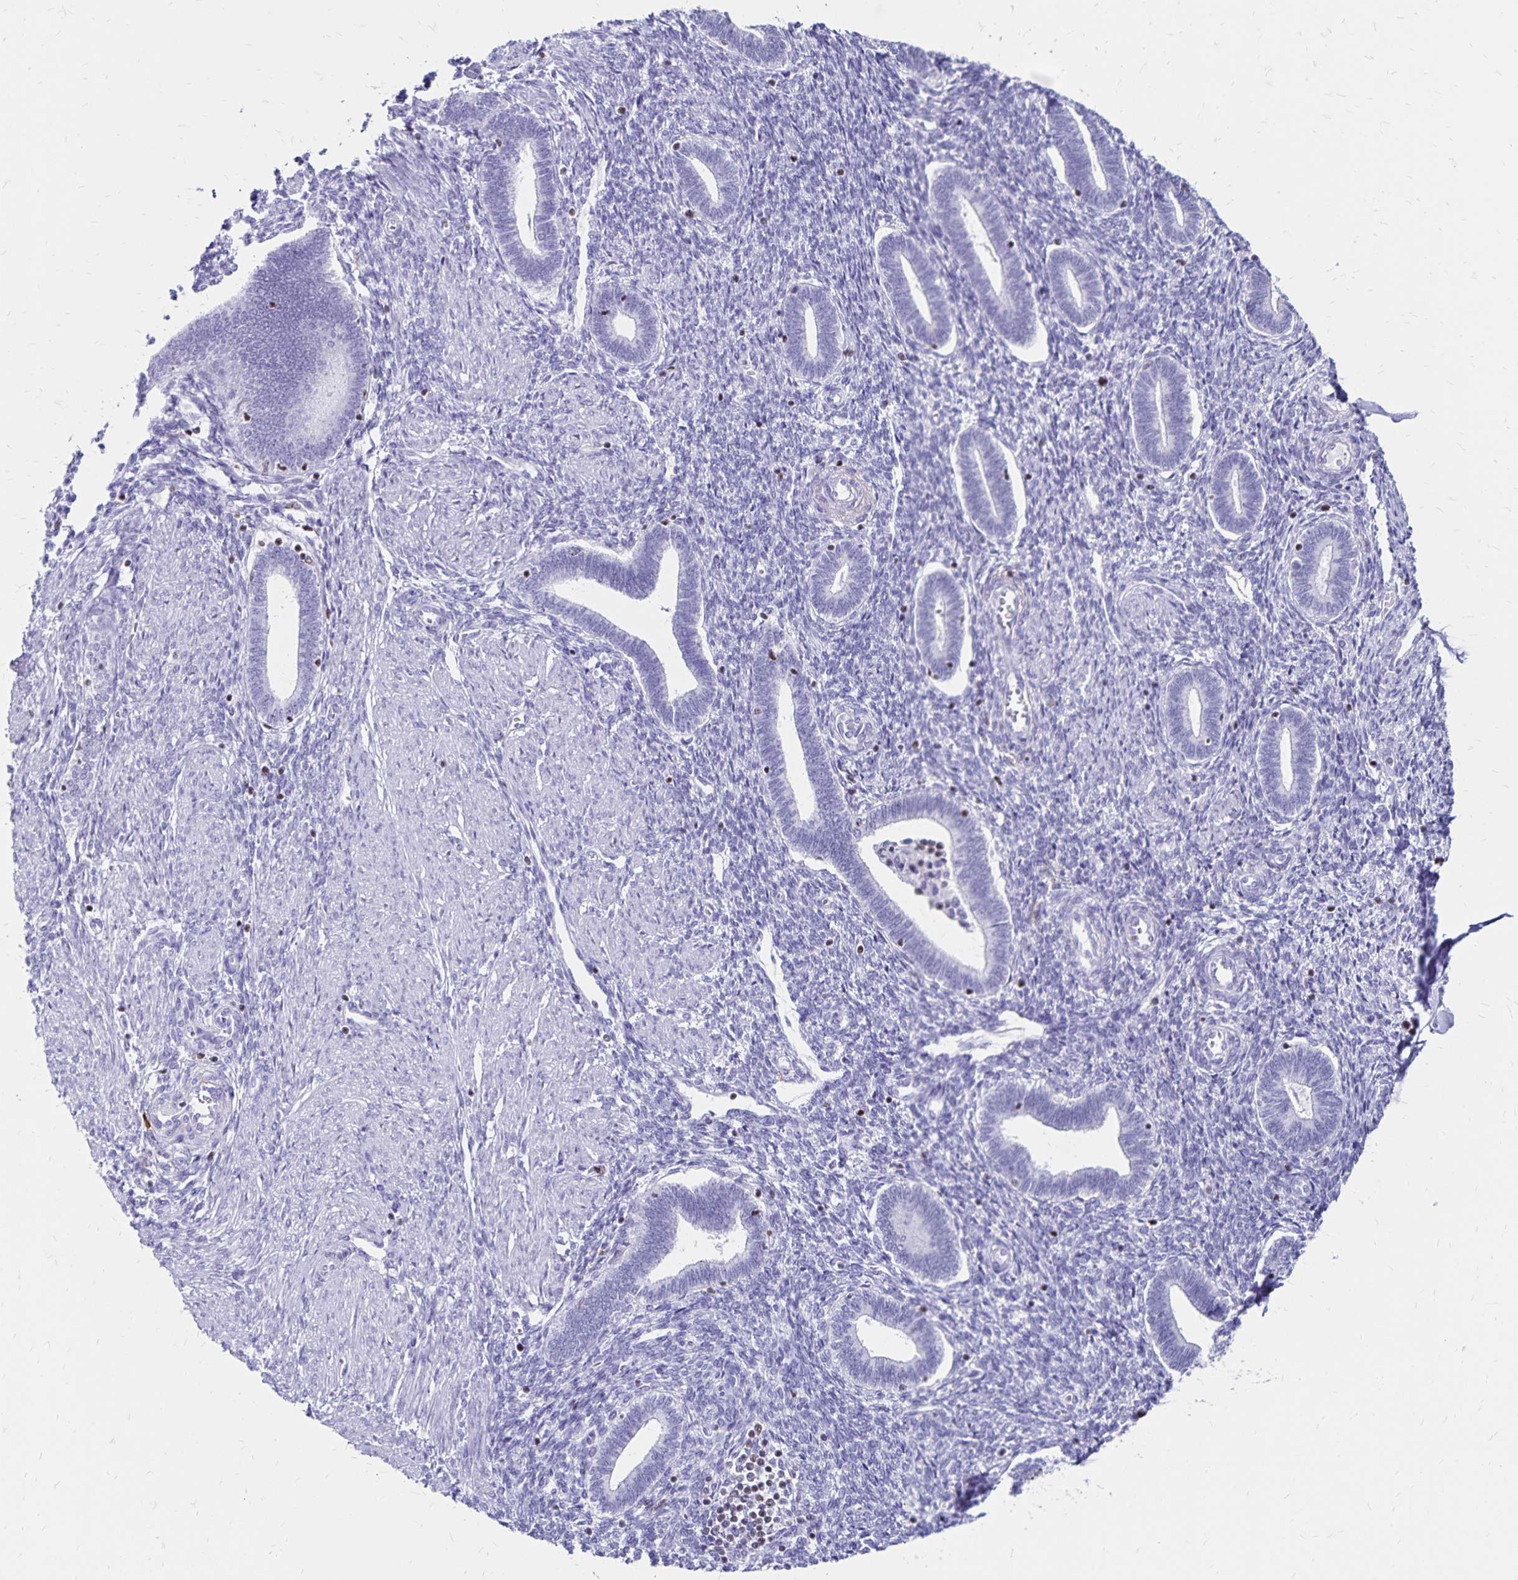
{"staining": {"intensity": "negative", "quantity": "none", "location": "none"}, "tissue": "endometrium", "cell_type": "Cells in endometrial stroma", "image_type": "normal", "snomed": [{"axis": "morphology", "description": "Normal tissue, NOS"}, {"axis": "topography", "description": "Endometrium"}], "caption": "DAB immunohistochemical staining of unremarkable endometrium shows no significant positivity in cells in endometrial stroma.", "gene": "IKZF1", "patient": {"sex": "female", "age": 42}}